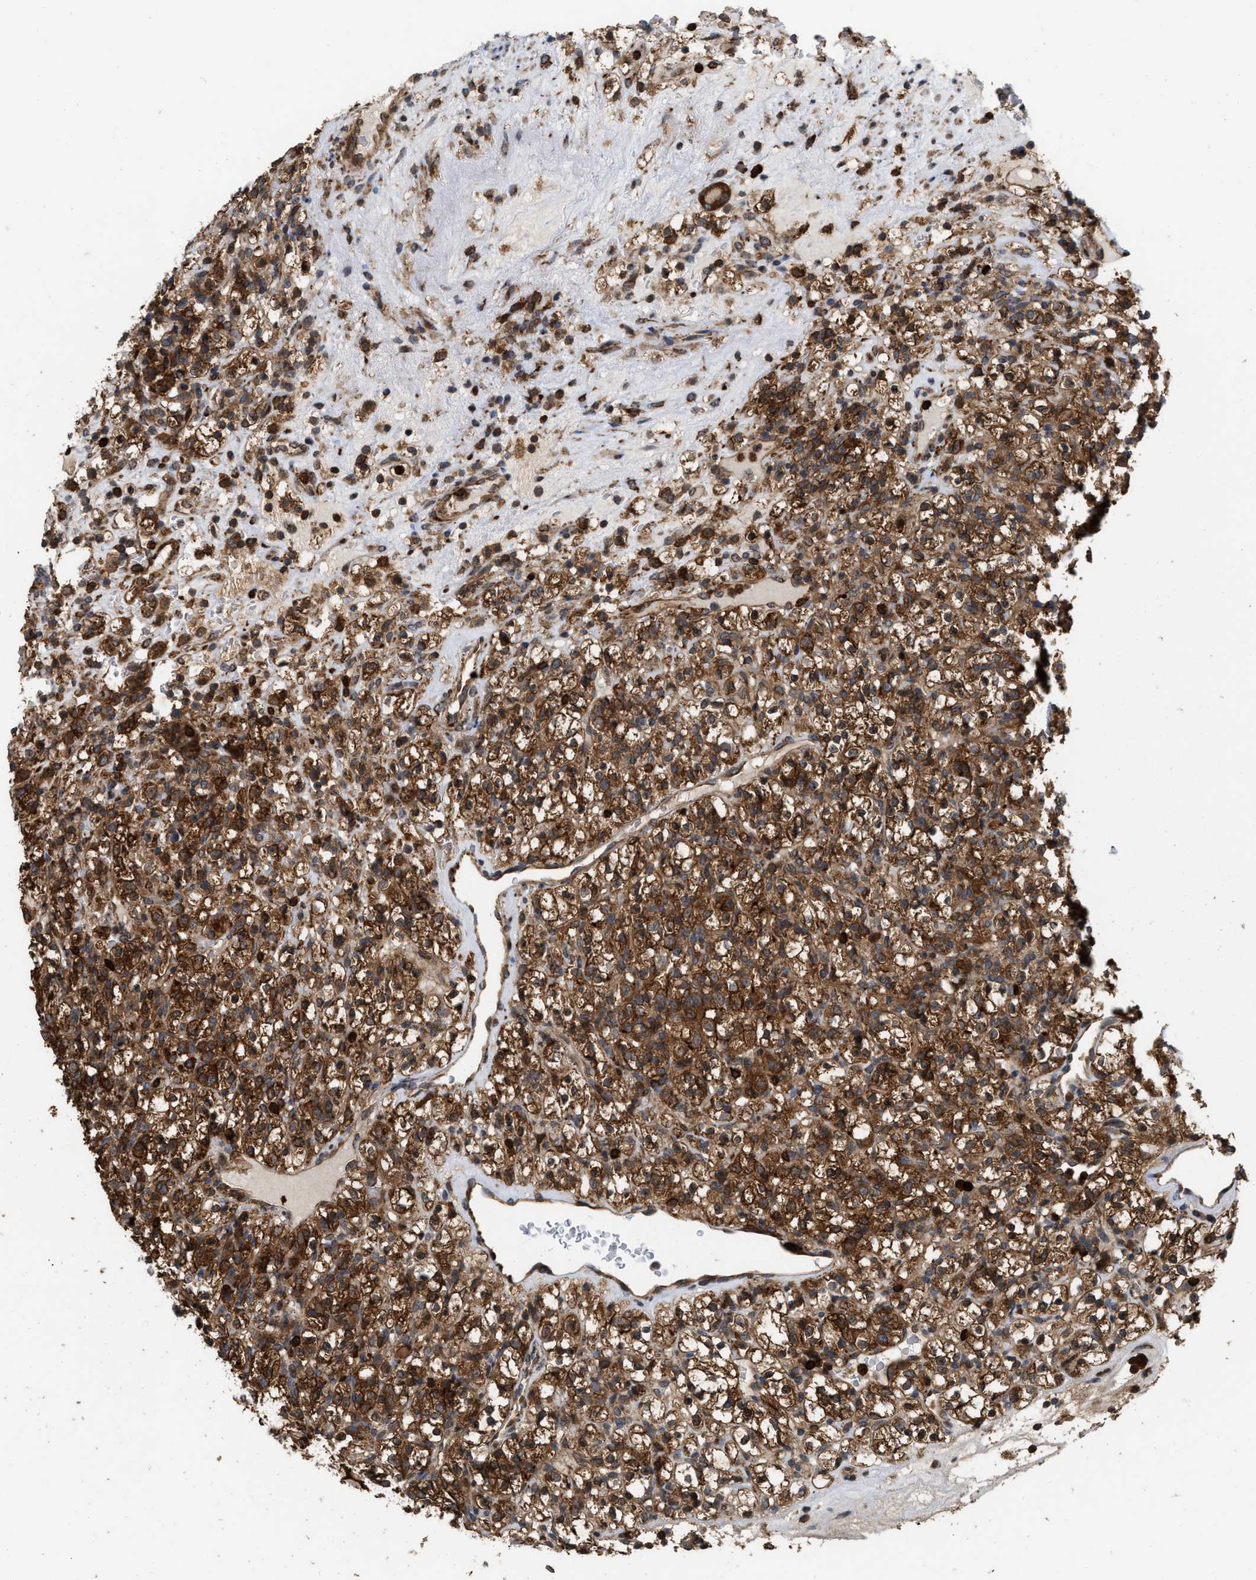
{"staining": {"intensity": "strong", "quantity": ">75%", "location": "cytoplasmic/membranous"}, "tissue": "renal cancer", "cell_type": "Tumor cells", "image_type": "cancer", "snomed": [{"axis": "morphology", "description": "Normal tissue, NOS"}, {"axis": "morphology", "description": "Adenocarcinoma, NOS"}, {"axis": "topography", "description": "Kidney"}], "caption": "Tumor cells exhibit high levels of strong cytoplasmic/membranous expression in approximately >75% of cells in adenocarcinoma (renal). Using DAB (3,3'-diaminobenzidine) (brown) and hematoxylin (blue) stains, captured at high magnification using brightfield microscopy.", "gene": "IQCE", "patient": {"sex": "female", "age": 72}}